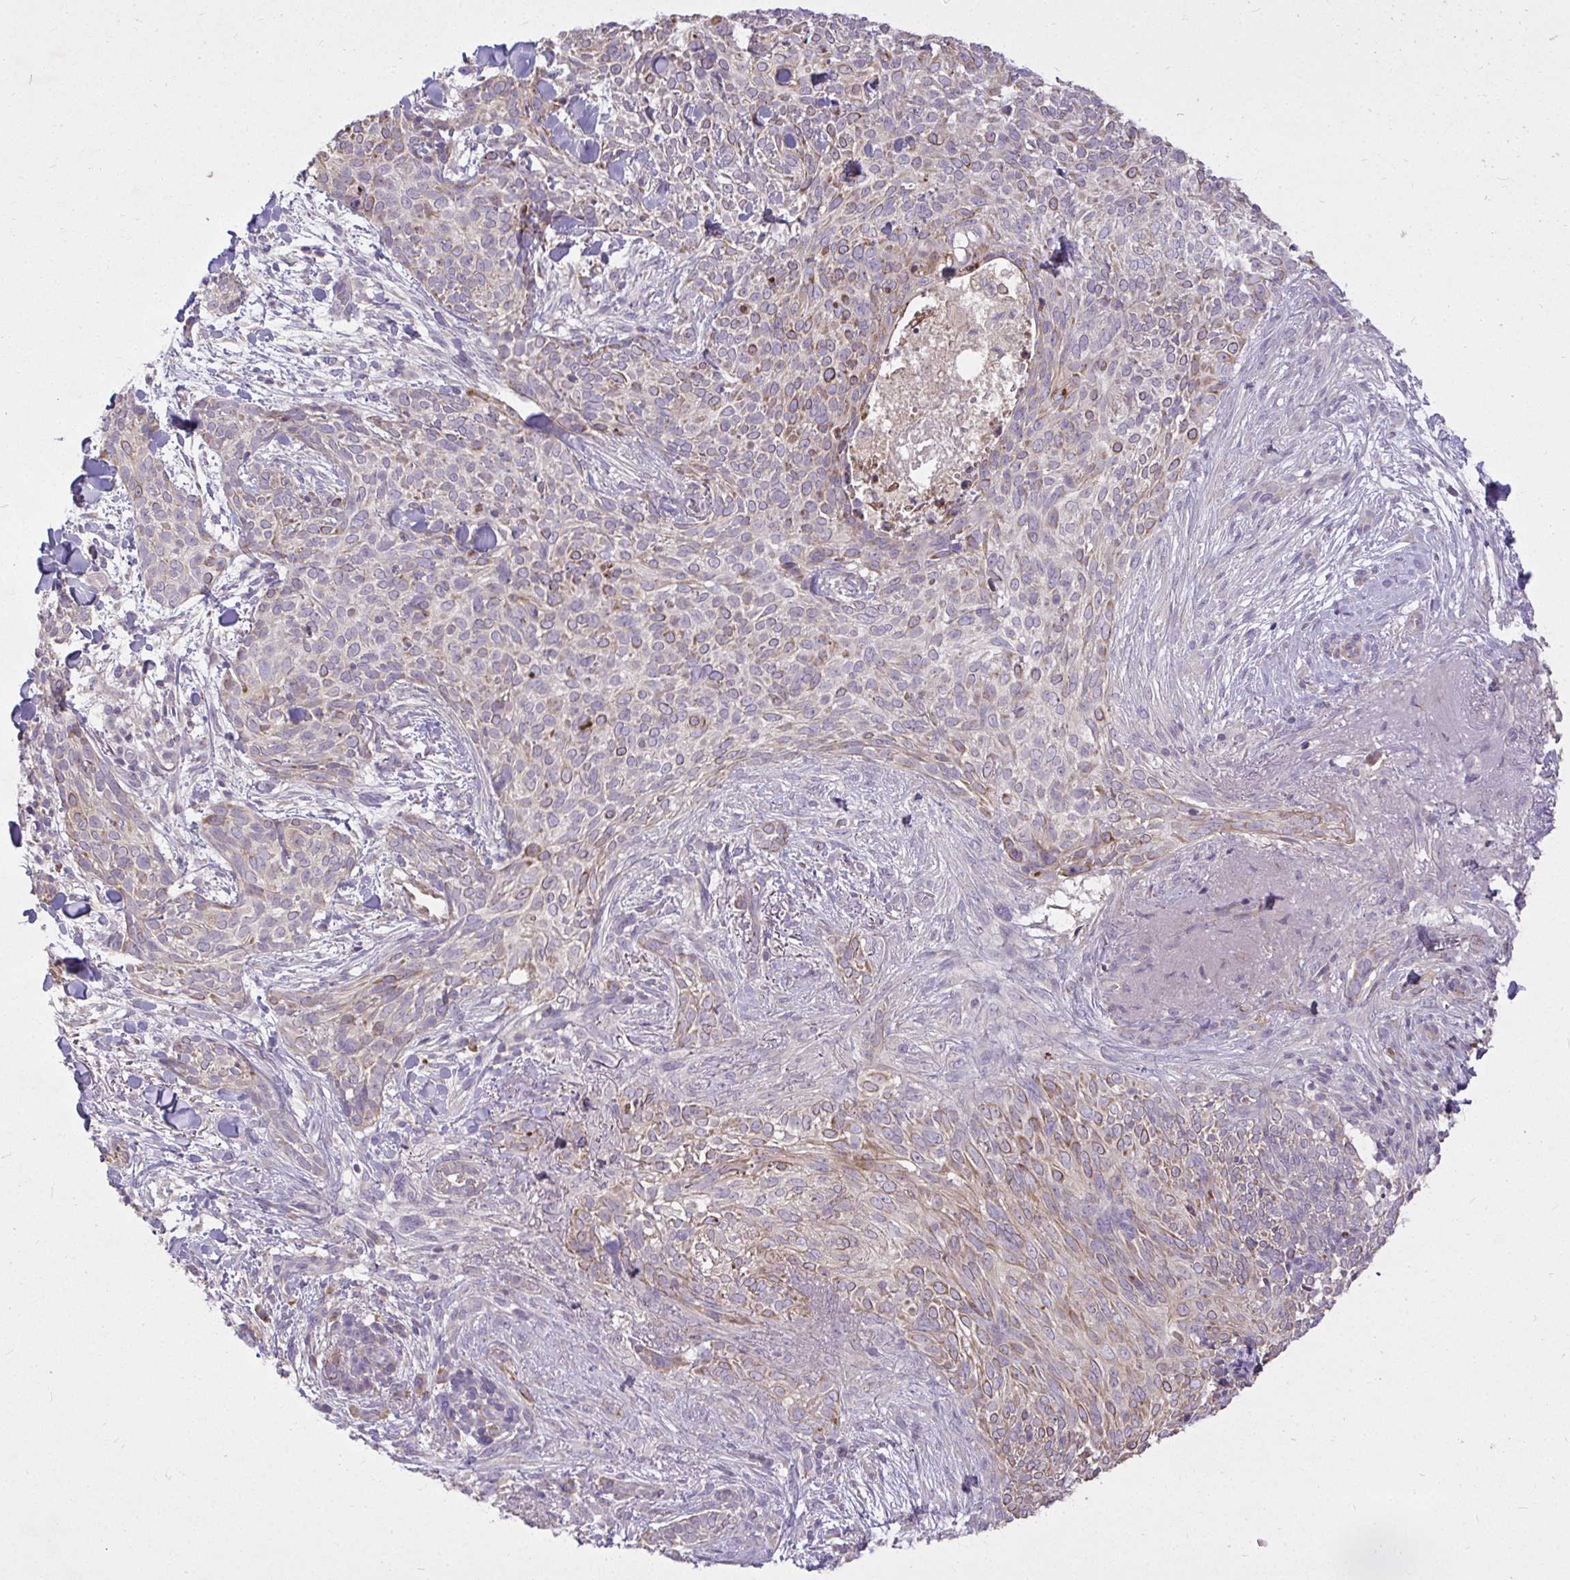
{"staining": {"intensity": "moderate", "quantity": "25%-75%", "location": "cytoplasmic/membranous"}, "tissue": "skin cancer", "cell_type": "Tumor cells", "image_type": "cancer", "snomed": [{"axis": "morphology", "description": "Basal cell carcinoma"}, {"axis": "topography", "description": "Skin"}, {"axis": "topography", "description": "Skin of face"}], "caption": "Immunohistochemical staining of human skin cancer (basal cell carcinoma) shows medium levels of moderate cytoplasmic/membranous staining in approximately 25%-75% of tumor cells.", "gene": "STRIP1", "patient": {"sex": "female", "age": 90}}